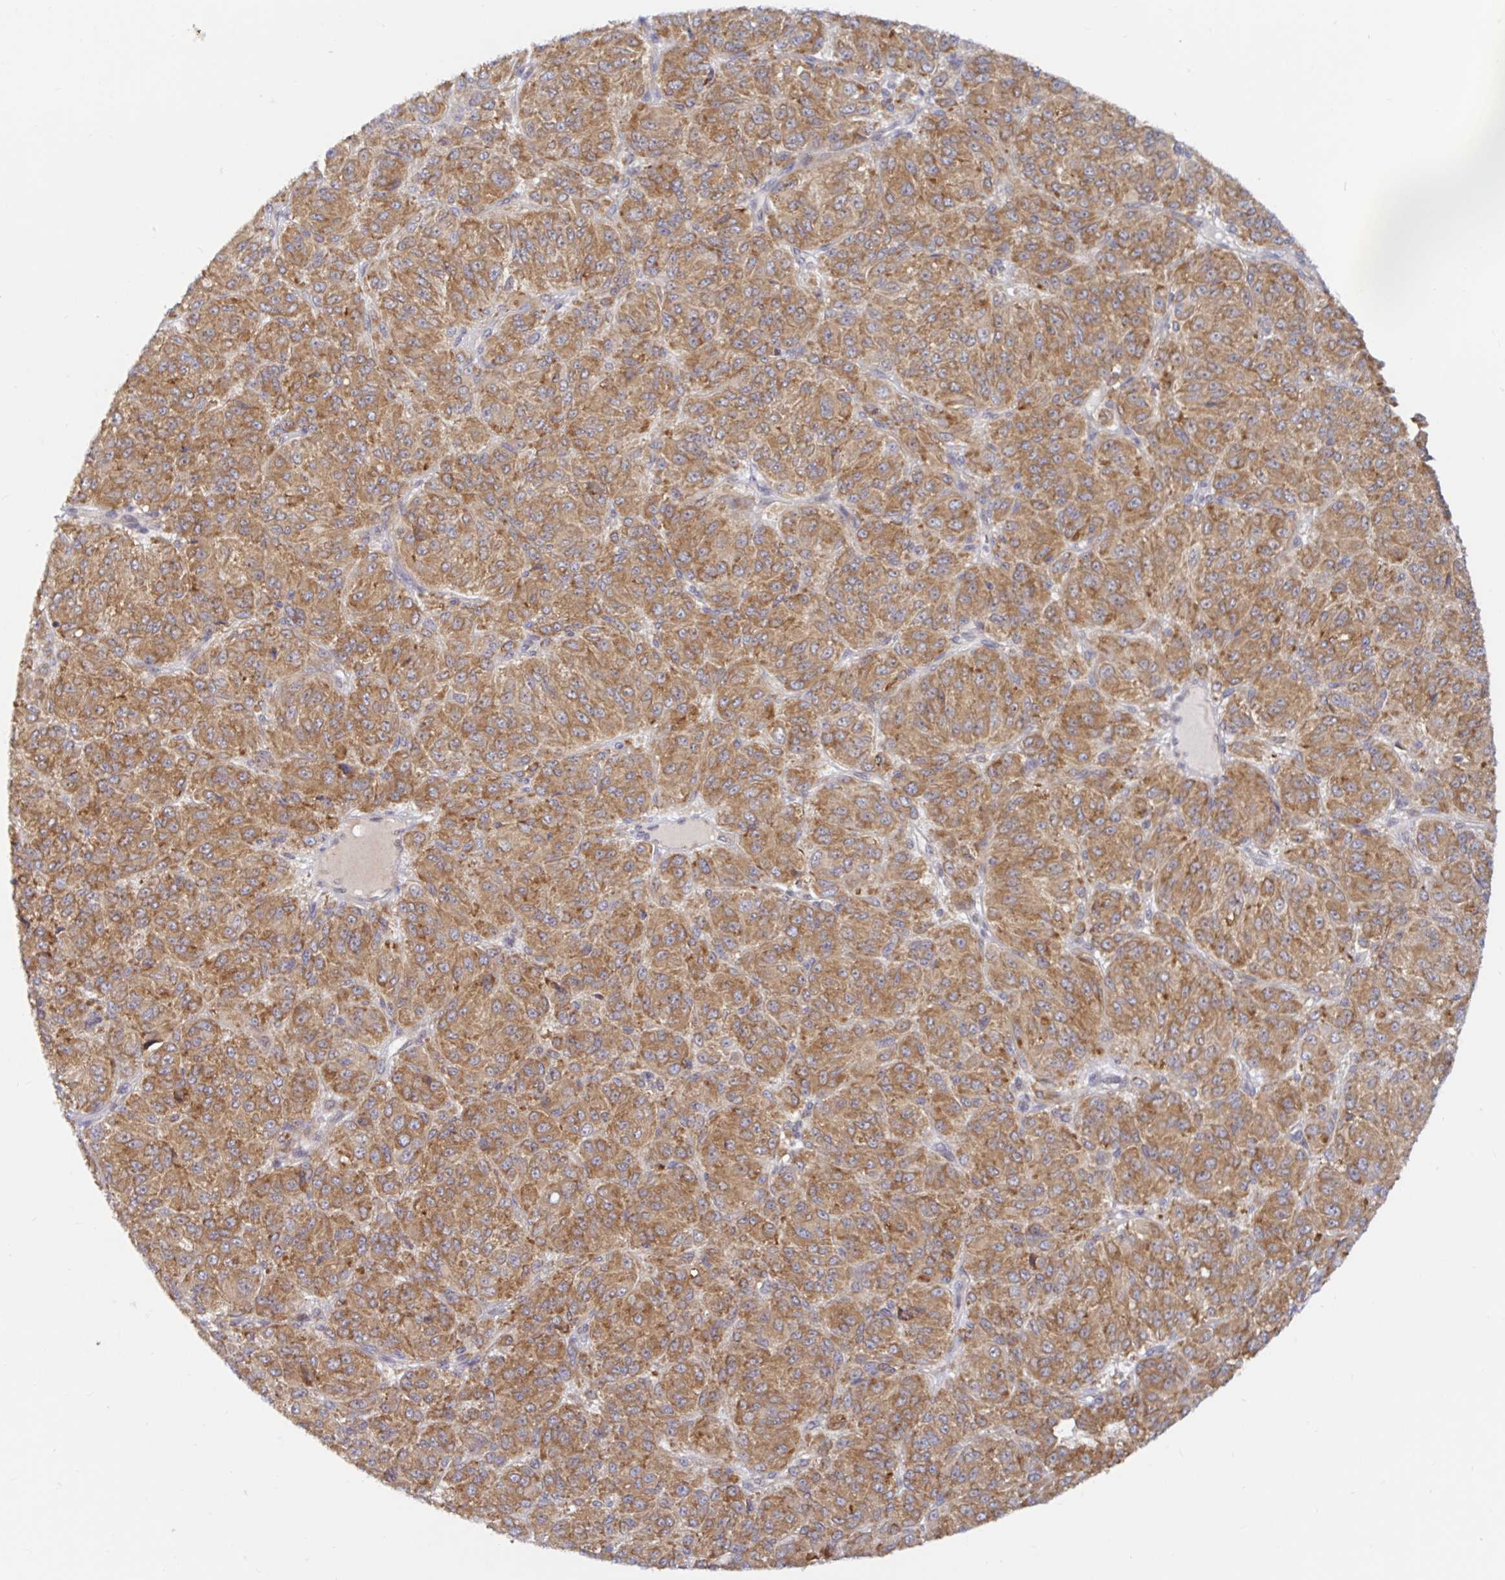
{"staining": {"intensity": "moderate", "quantity": ">75%", "location": "cytoplasmic/membranous"}, "tissue": "melanoma", "cell_type": "Tumor cells", "image_type": "cancer", "snomed": [{"axis": "morphology", "description": "Malignant melanoma, Metastatic site"}, {"axis": "topography", "description": "Brain"}], "caption": "Moderate cytoplasmic/membranous expression is identified in approximately >75% of tumor cells in malignant melanoma (metastatic site).", "gene": "LARP1", "patient": {"sex": "female", "age": 56}}